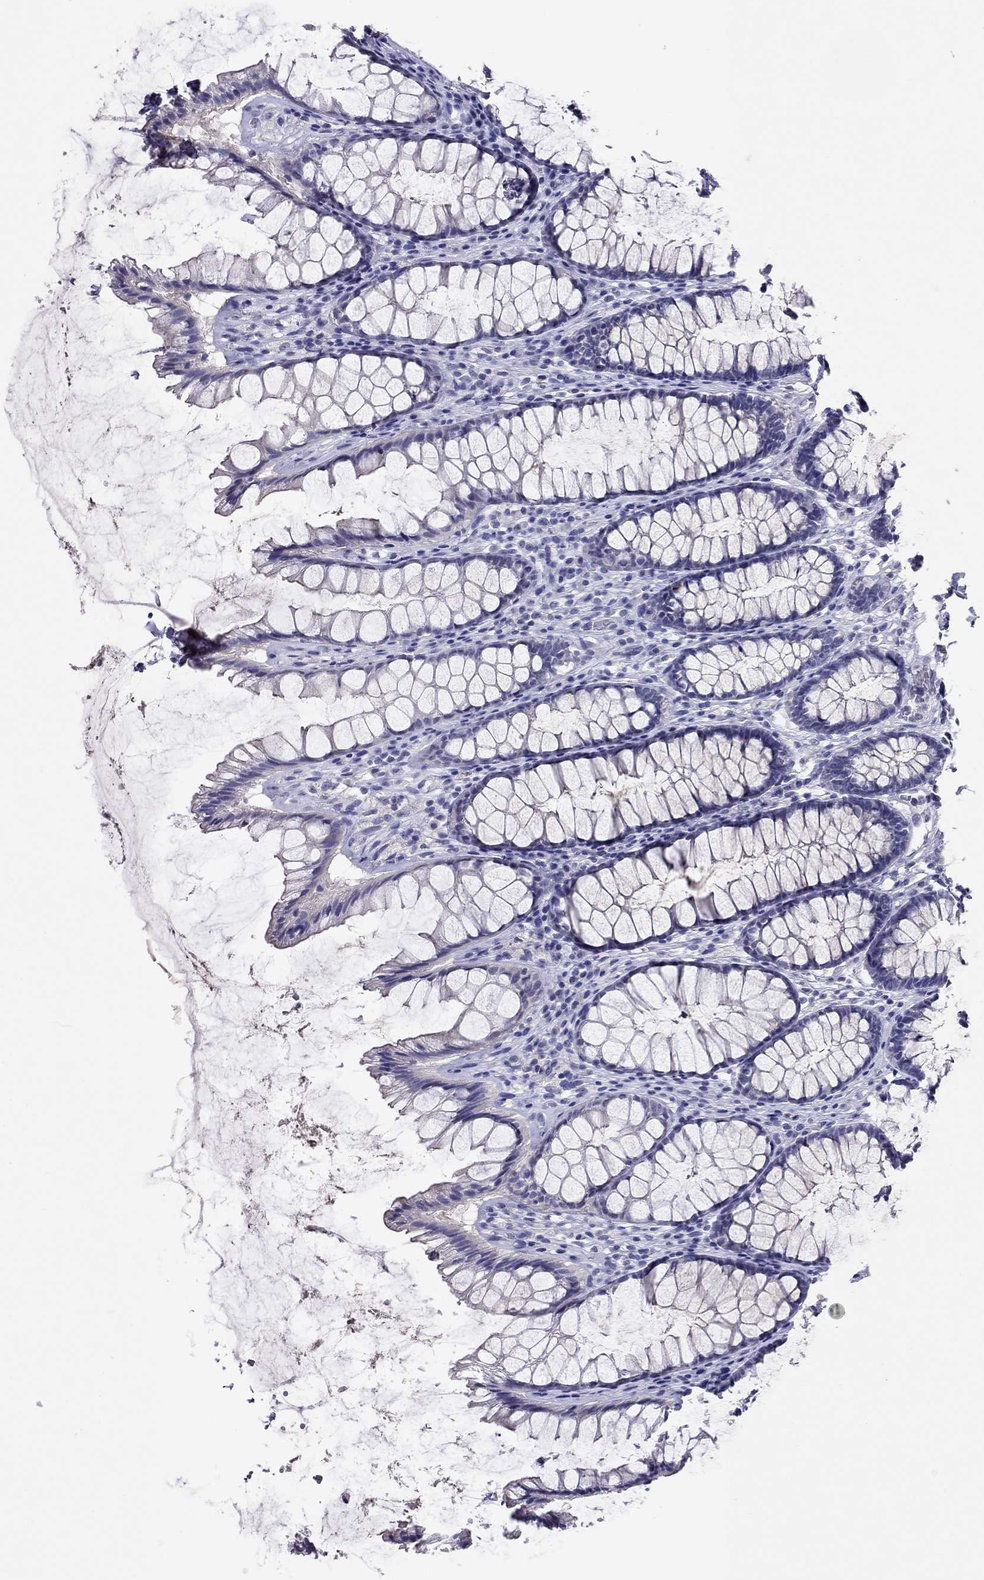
{"staining": {"intensity": "negative", "quantity": "none", "location": "none"}, "tissue": "rectum", "cell_type": "Glandular cells", "image_type": "normal", "snomed": [{"axis": "morphology", "description": "Normal tissue, NOS"}, {"axis": "topography", "description": "Rectum"}], "caption": "The immunohistochemistry micrograph has no significant staining in glandular cells of rectum. Brightfield microscopy of immunohistochemistry stained with DAB (brown) and hematoxylin (blue), captured at high magnification.", "gene": "CAPNS2", "patient": {"sex": "male", "age": 72}}